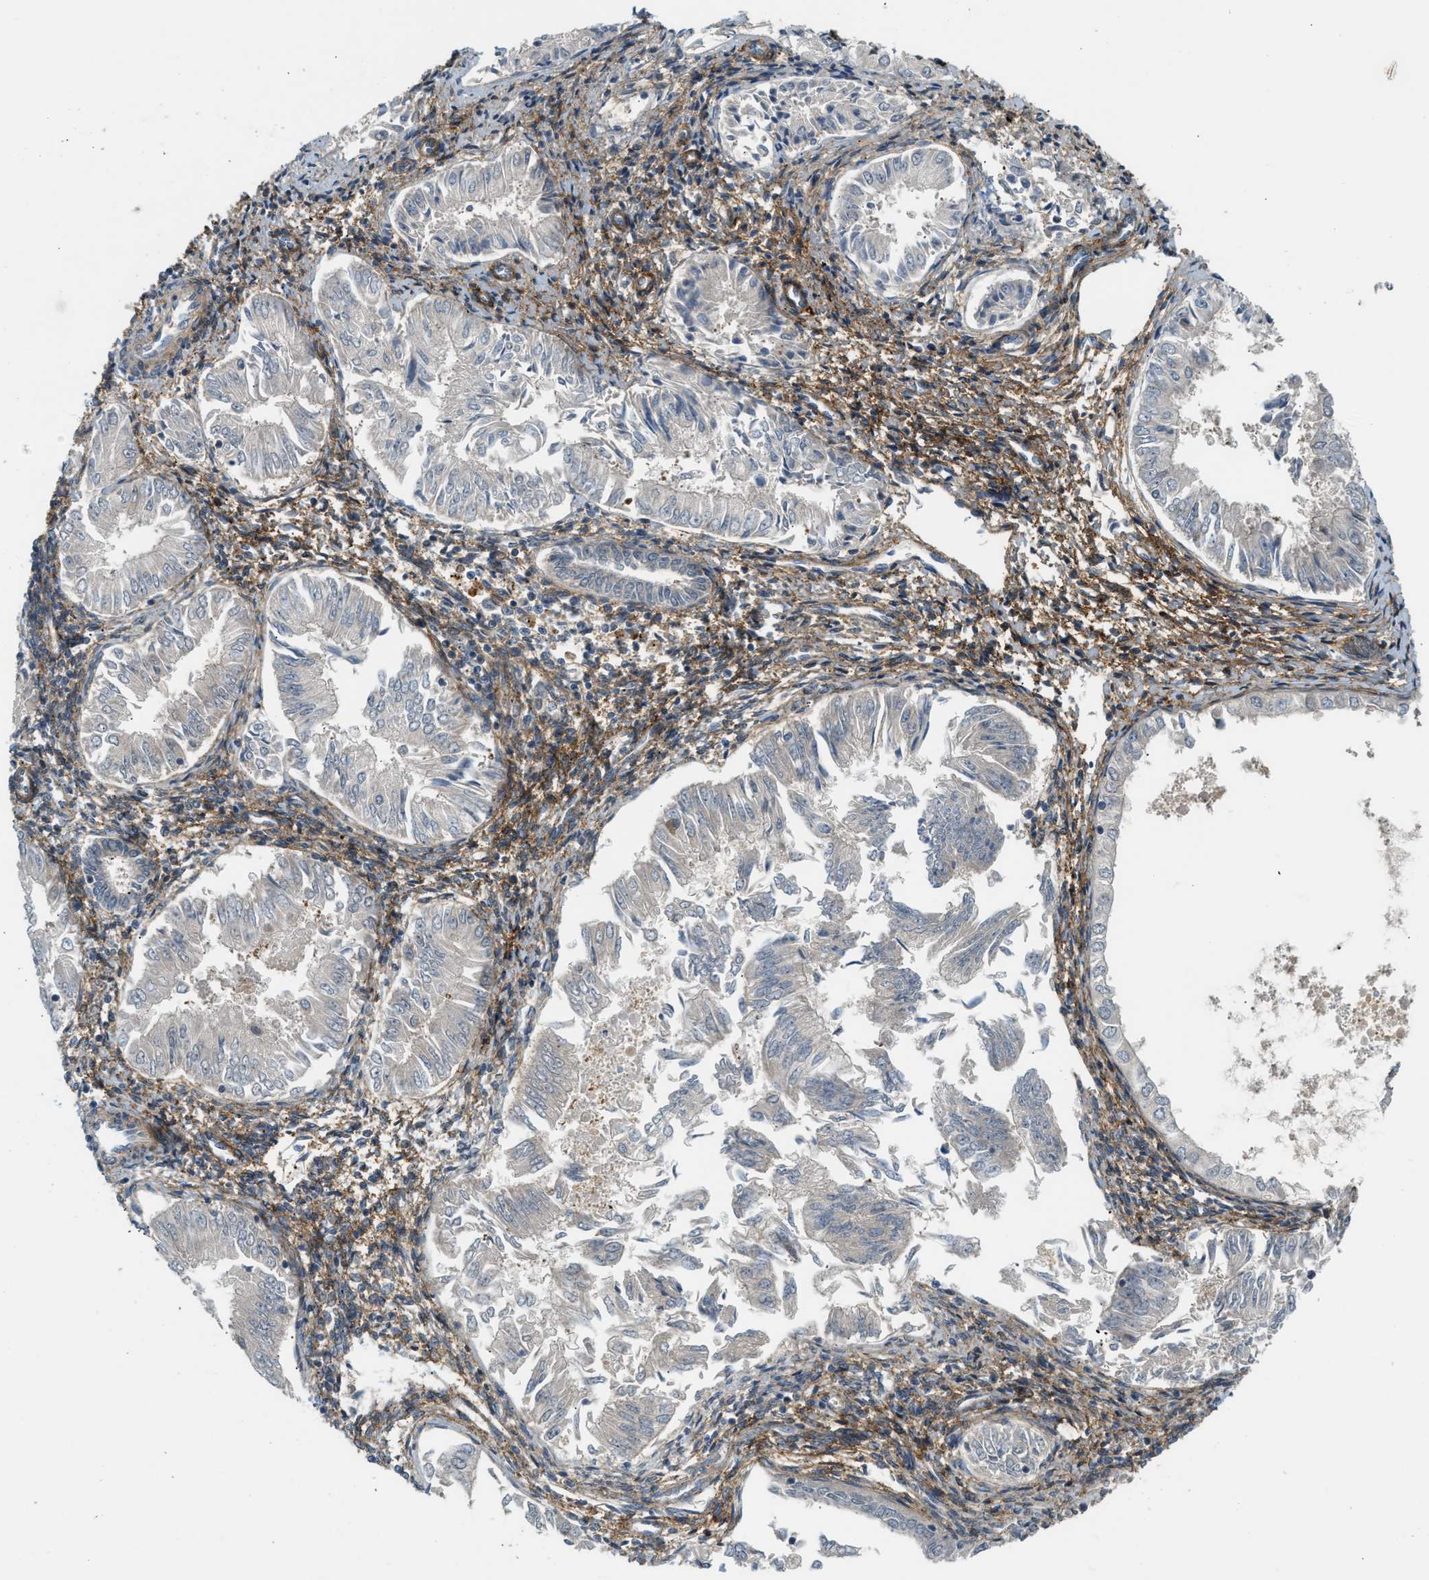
{"staining": {"intensity": "negative", "quantity": "none", "location": "none"}, "tissue": "endometrial cancer", "cell_type": "Tumor cells", "image_type": "cancer", "snomed": [{"axis": "morphology", "description": "Adenocarcinoma, NOS"}, {"axis": "topography", "description": "Endometrium"}], "caption": "High power microscopy micrograph of an IHC photomicrograph of endometrial cancer, revealing no significant staining in tumor cells. (DAB (3,3'-diaminobenzidine) IHC visualized using brightfield microscopy, high magnification).", "gene": "EDNRA", "patient": {"sex": "female", "age": 53}}